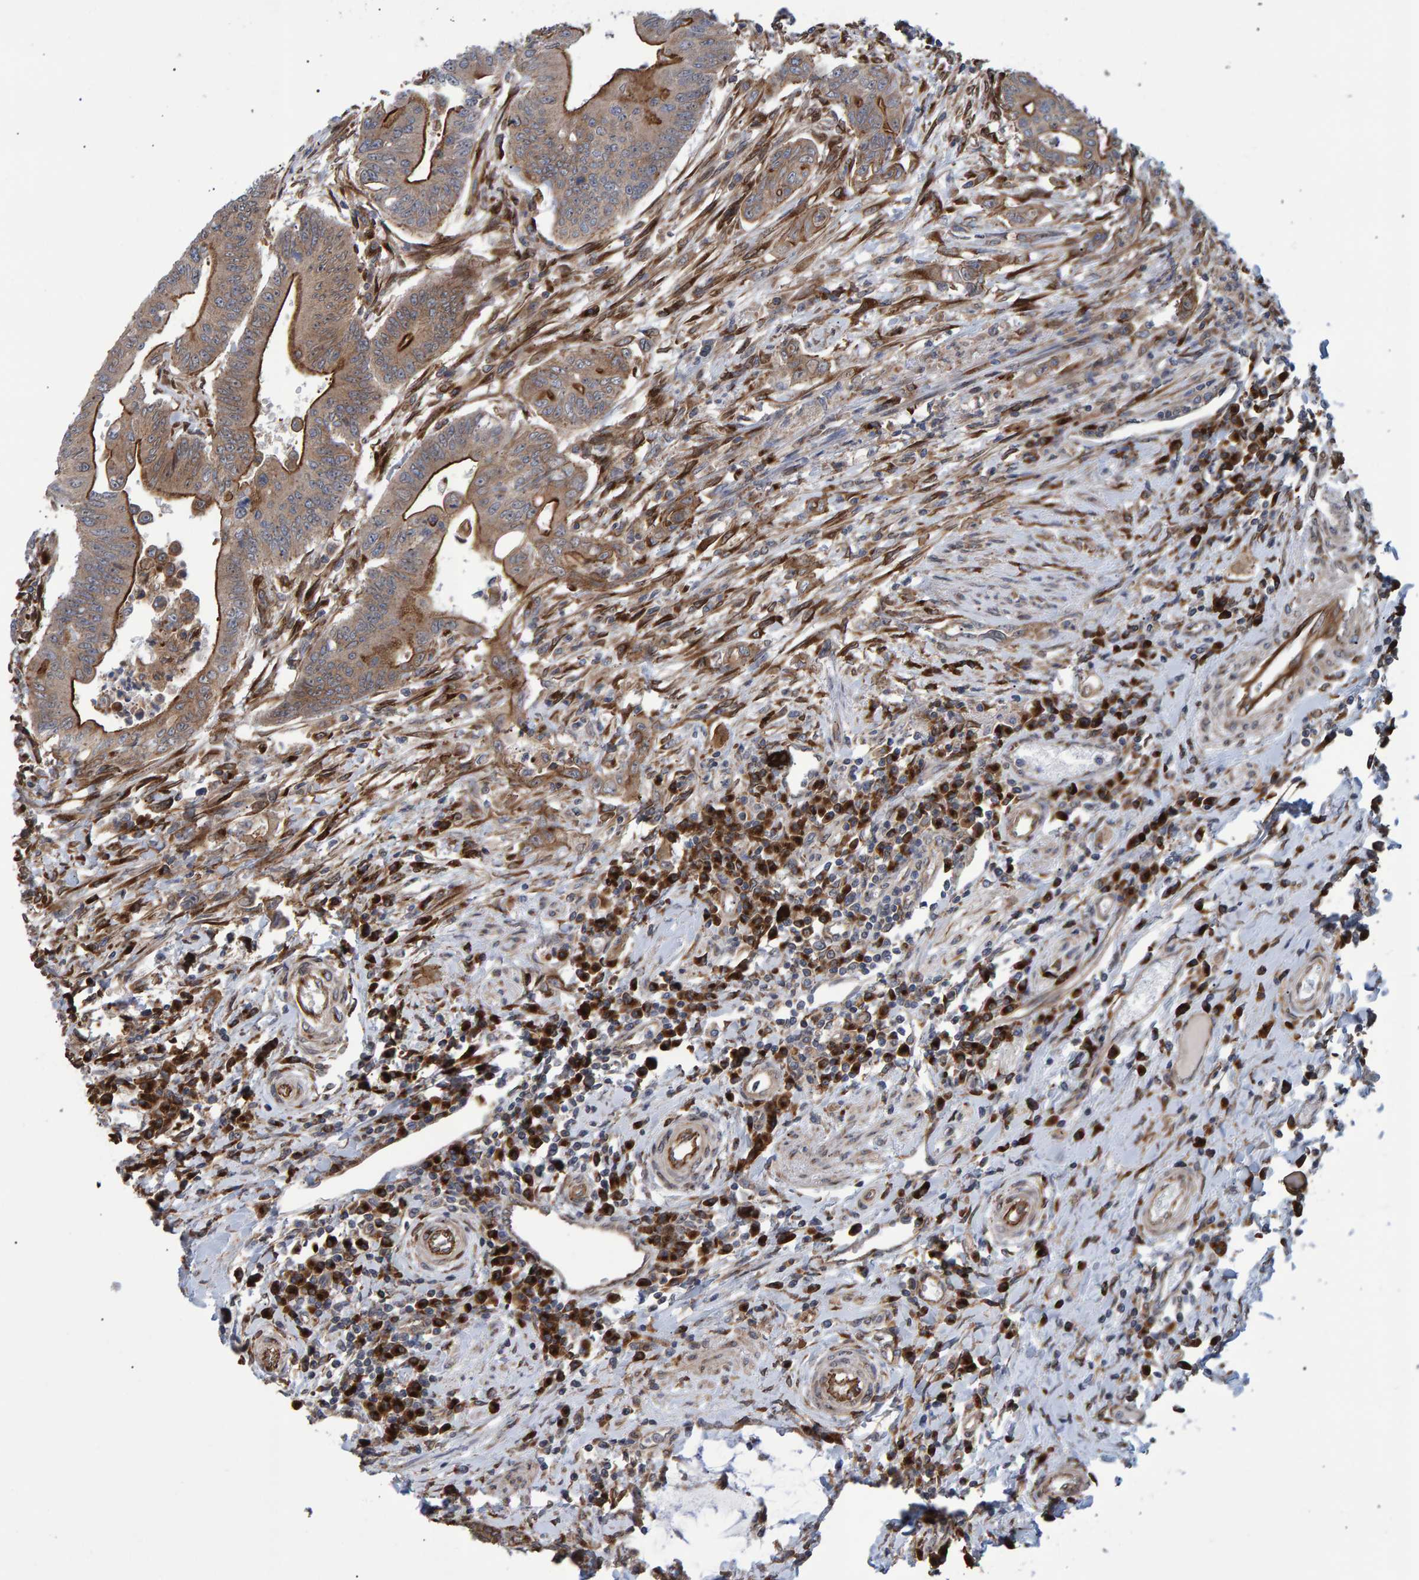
{"staining": {"intensity": "moderate", "quantity": ">75%", "location": "cytoplasmic/membranous"}, "tissue": "colorectal cancer", "cell_type": "Tumor cells", "image_type": "cancer", "snomed": [{"axis": "morphology", "description": "Adenoma, NOS"}, {"axis": "morphology", "description": "Adenocarcinoma, NOS"}, {"axis": "topography", "description": "Colon"}], "caption": "Immunohistochemistry (IHC) (DAB) staining of adenoma (colorectal) displays moderate cytoplasmic/membranous protein expression in approximately >75% of tumor cells. The staining is performed using DAB brown chromogen to label protein expression. The nuclei are counter-stained blue using hematoxylin.", "gene": "FAM117A", "patient": {"sex": "male", "age": 79}}